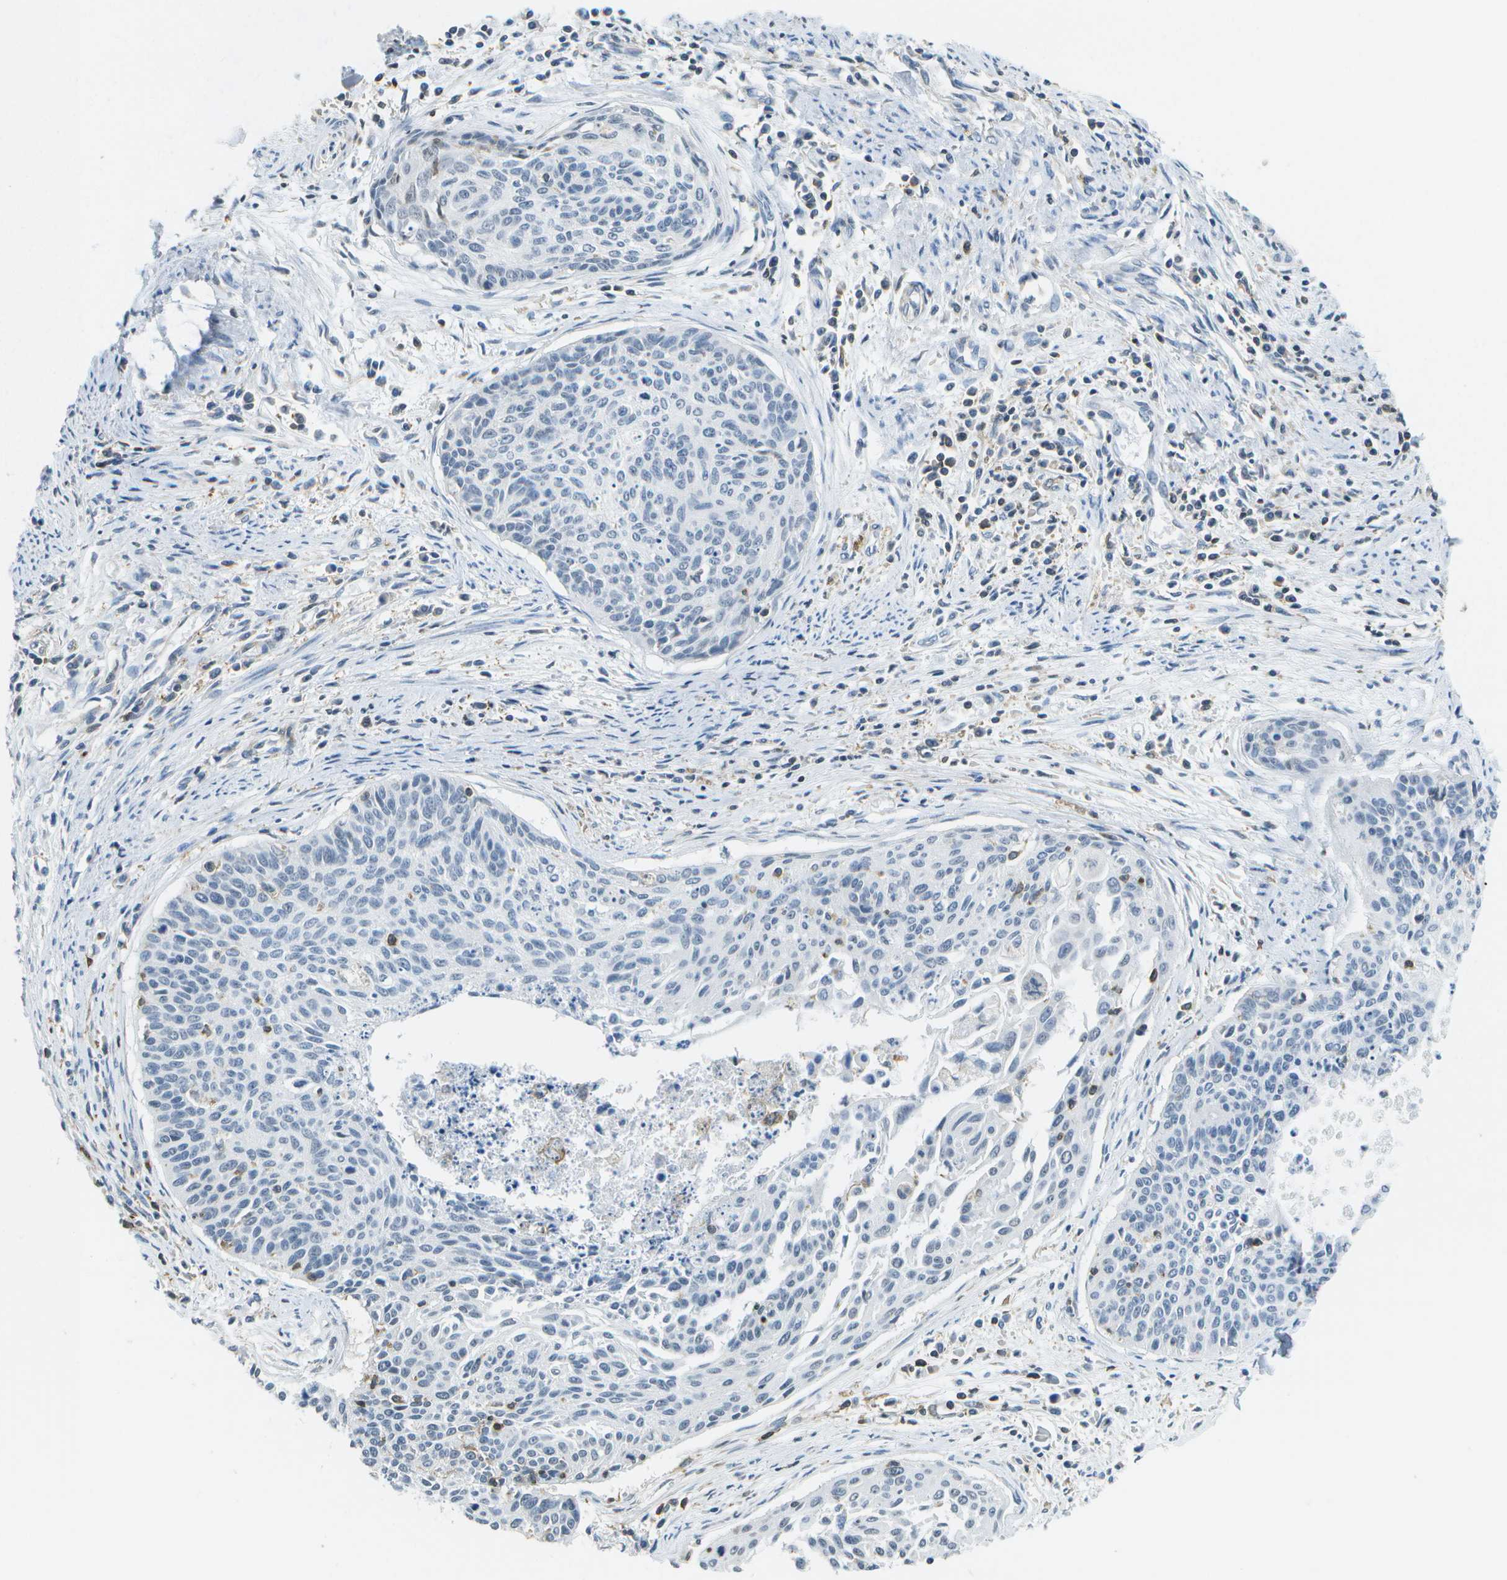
{"staining": {"intensity": "negative", "quantity": "none", "location": "none"}, "tissue": "cervical cancer", "cell_type": "Tumor cells", "image_type": "cancer", "snomed": [{"axis": "morphology", "description": "Squamous cell carcinoma, NOS"}, {"axis": "topography", "description": "Cervix"}], "caption": "The immunohistochemistry micrograph has no significant staining in tumor cells of cervical squamous cell carcinoma tissue. (Stains: DAB (3,3'-diaminobenzidine) immunohistochemistry with hematoxylin counter stain, Microscopy: brightfield microscopy at high magnification).", "gene": "RCSD1", "patient": {"sex": "female", "age": 55}}